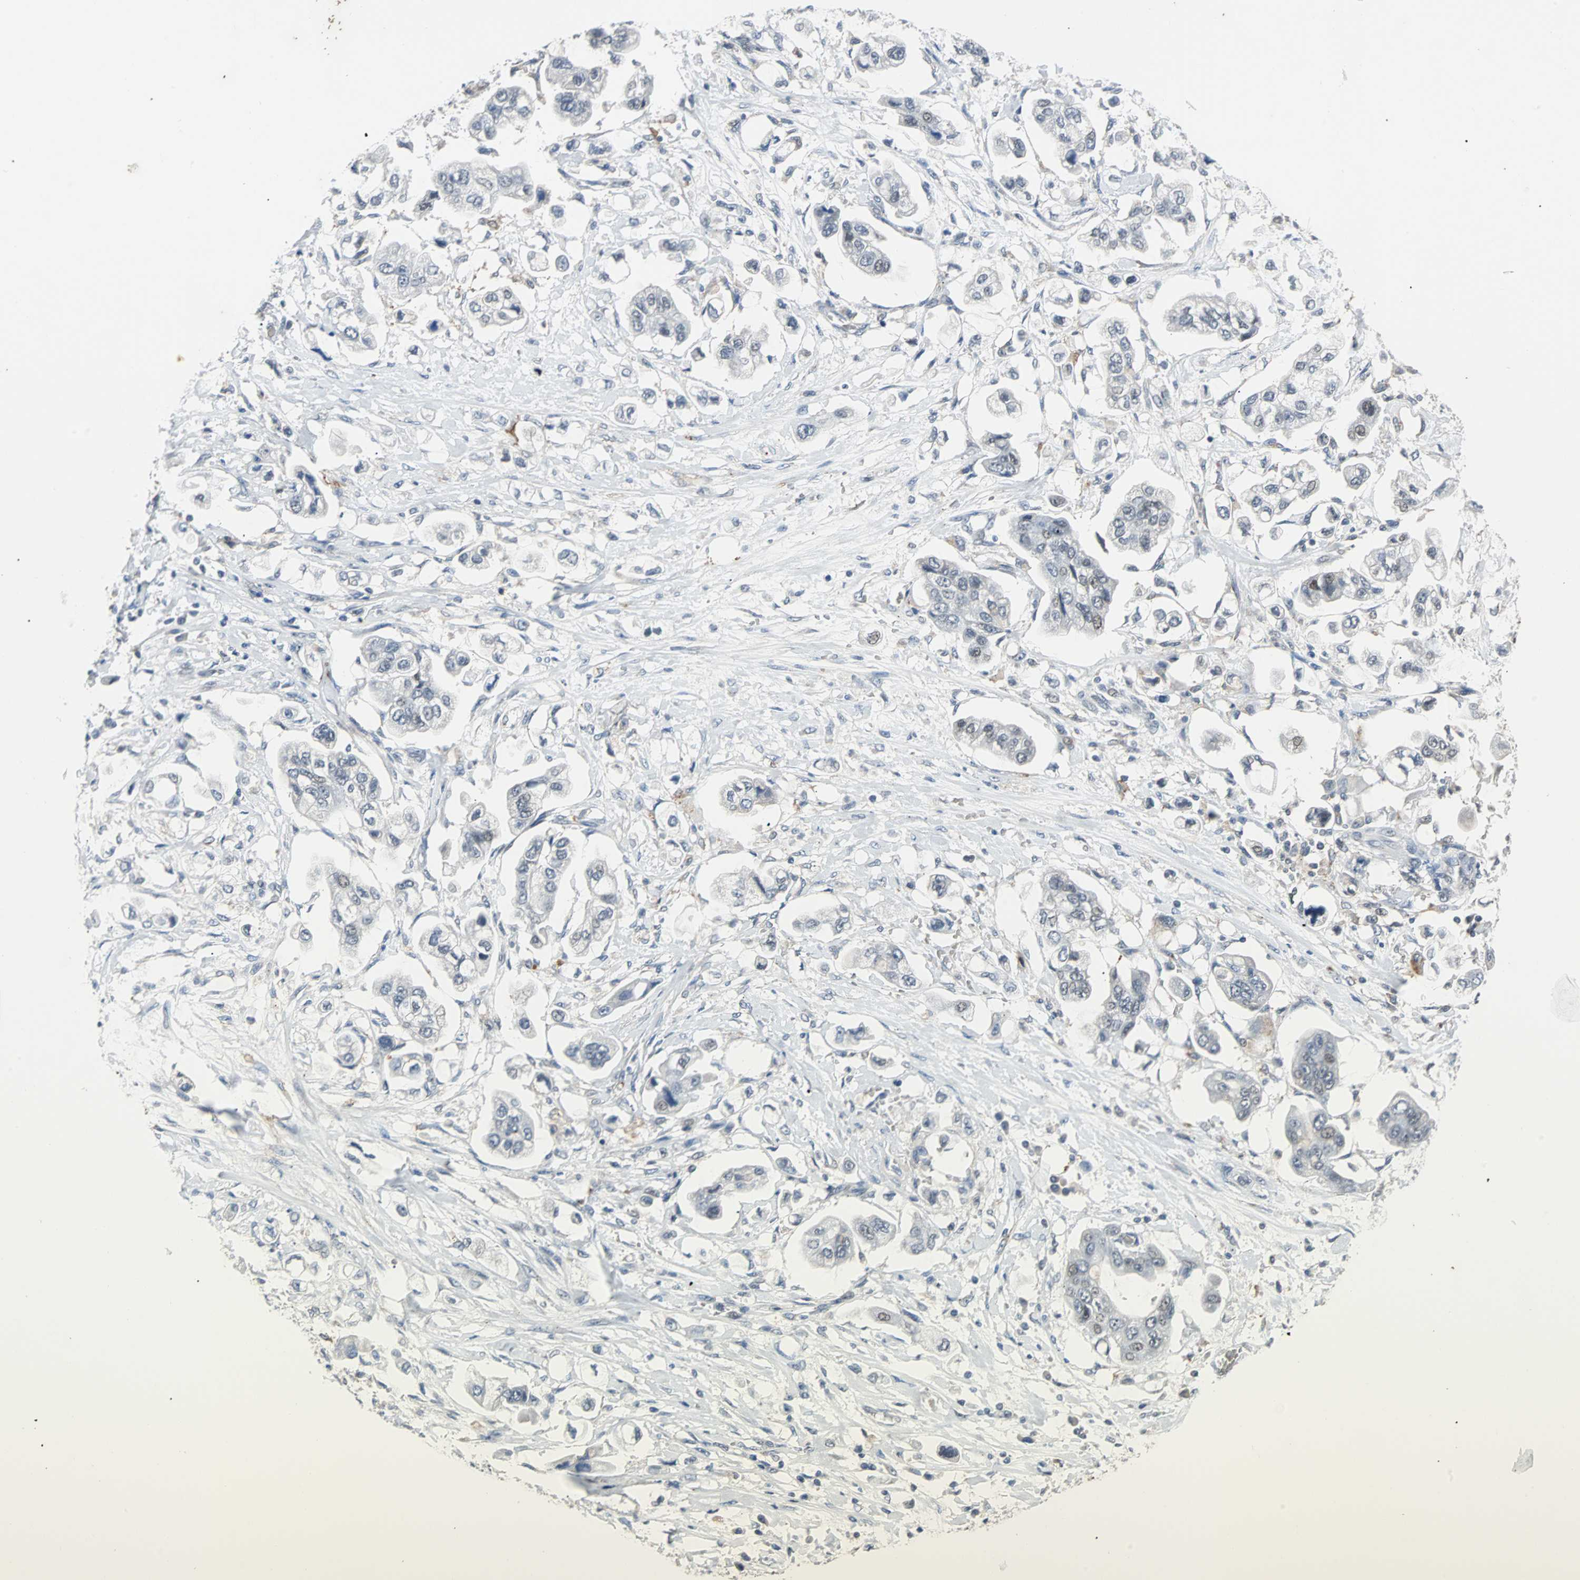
{"staining": {"intensity": "negative", "quantity": "none", "location": "none"}, "tissue": "stomach cancer", "cell_type": "Tumor cells", "image_type": "cancer", "snomed": [{"axis": "morphology", "description": "Adenocarcinoma, NOS"}, {"axis": "topography", "description": "Stomach"}], "caption": "This is an IHC photomicrograph of stomach adenocarcinoma. There is no expression in tumor cells.", "gene": "HLX", "patient": {"sex": "male", "age": 62}}